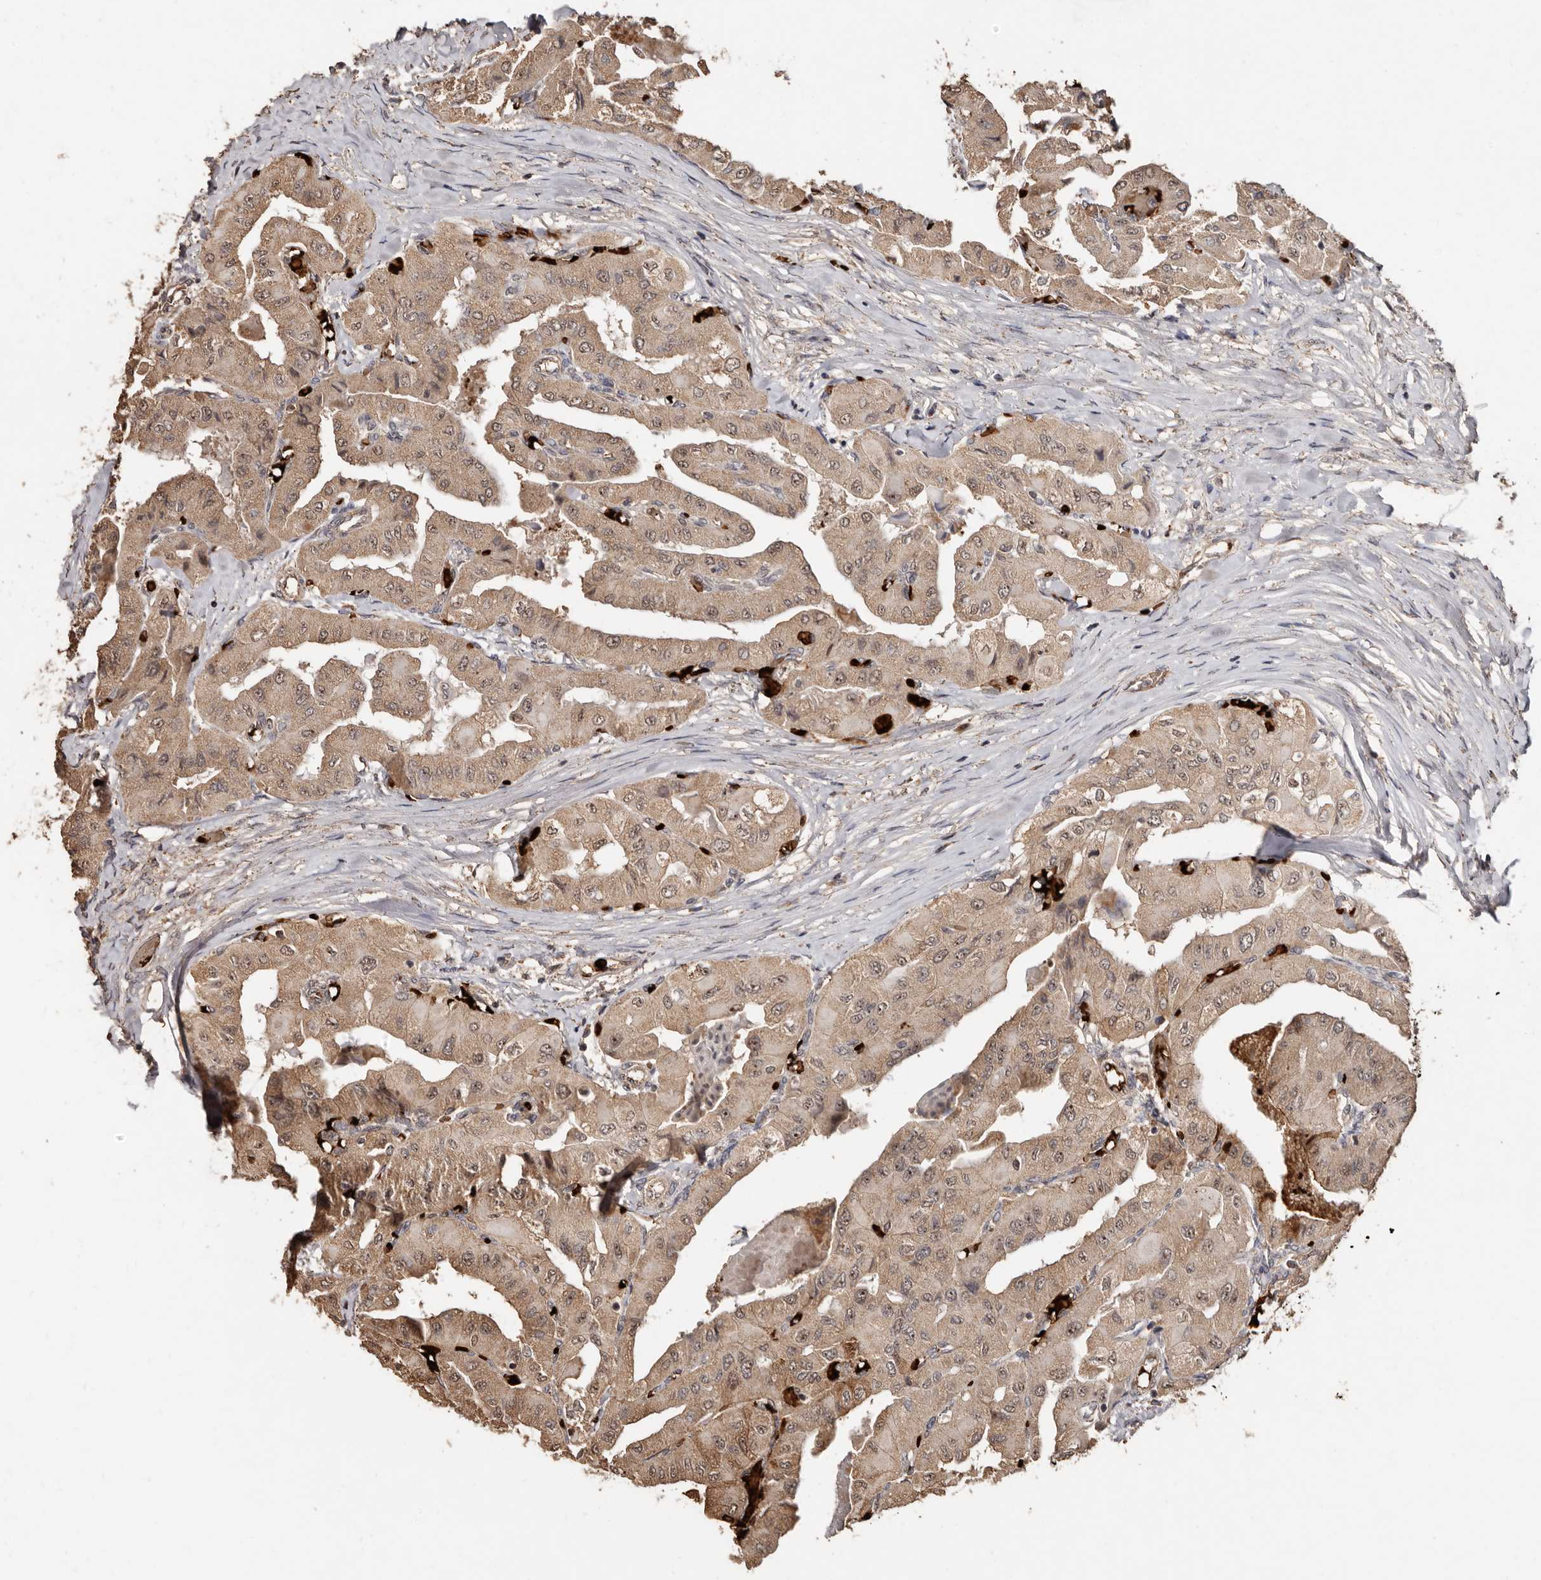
{"staining": {"intensity": "moderate", "quantity": ">75%", "location": "cytoplasmic/membranous,nuclear"}, "tissue": "thyroid cancer", "cell_type": "Tumor cells", "image_type": "cancer", "snomed": [{"axis": "morphology", "description": "Papillary adenocarcinoma, NOS"}, {"axis": "topography", "description": "Thyroid gland"}], "caption": "Immunohistochemical staining of papillary adenocarcinoma (thyroid) displays medium levels of moderate cytoplasmic/membranous and nuclear protein expression in about >75% of tumor cells.", "gene": "GRAMD2A", "patient": {"sex": "female", "age": 59}}